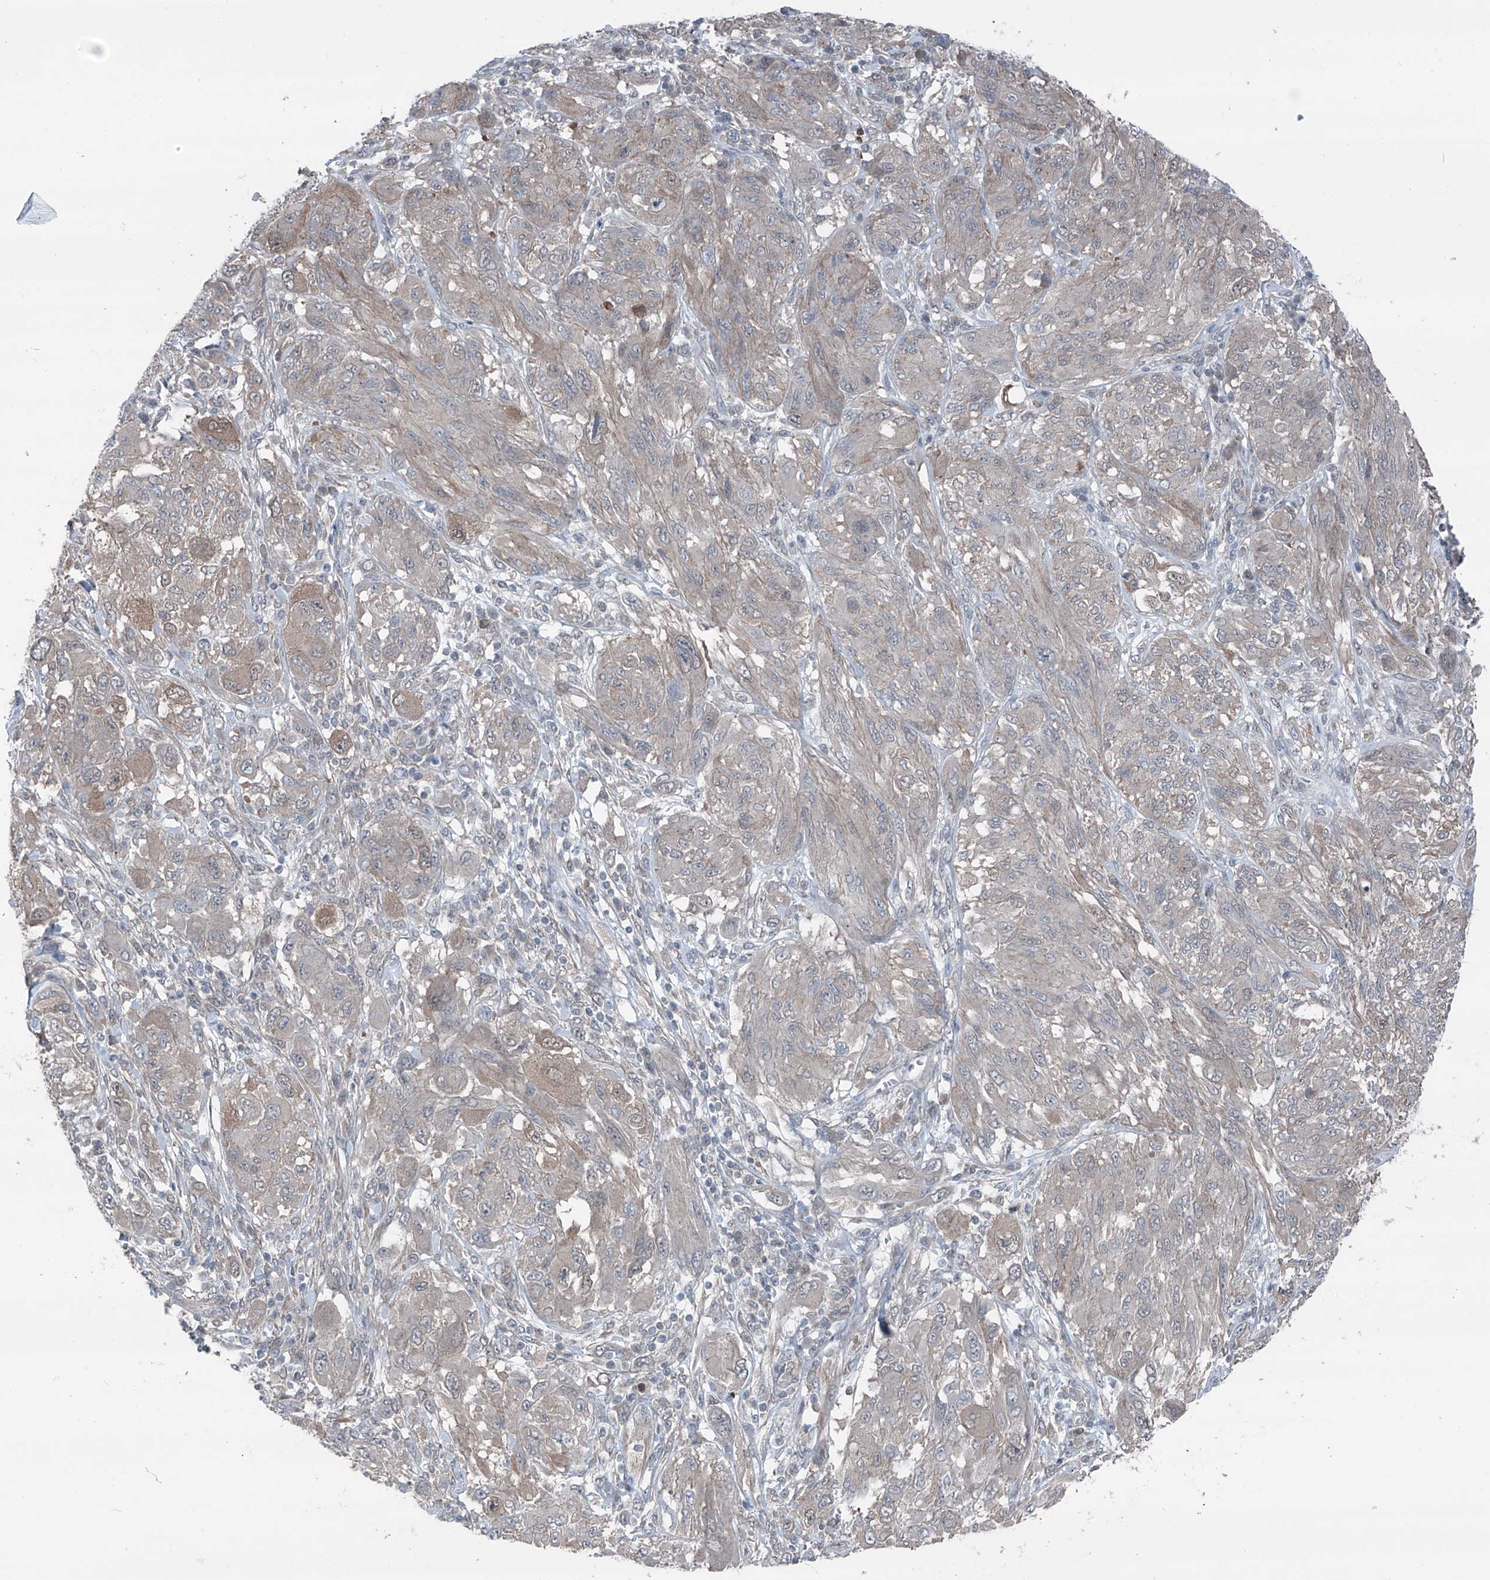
{"staining": {"intensity": "negative", "quantity": "none", "location": "none"}, "tissue": "melanoma", "cell_type": "Tumor cells", "image_type": "cancer", "snomed": [{"axis": "morphology", "description": "Malignant melanoma, NOS"}, {"axis": "topography", "description": "Skin"}], "caption": "IHC micrograph of melanoma stained for a protein (brown), which reveals no positivity in tumor cells.", "gene": "HSPB11", "patient": {"sex": "female", "age": 91}}